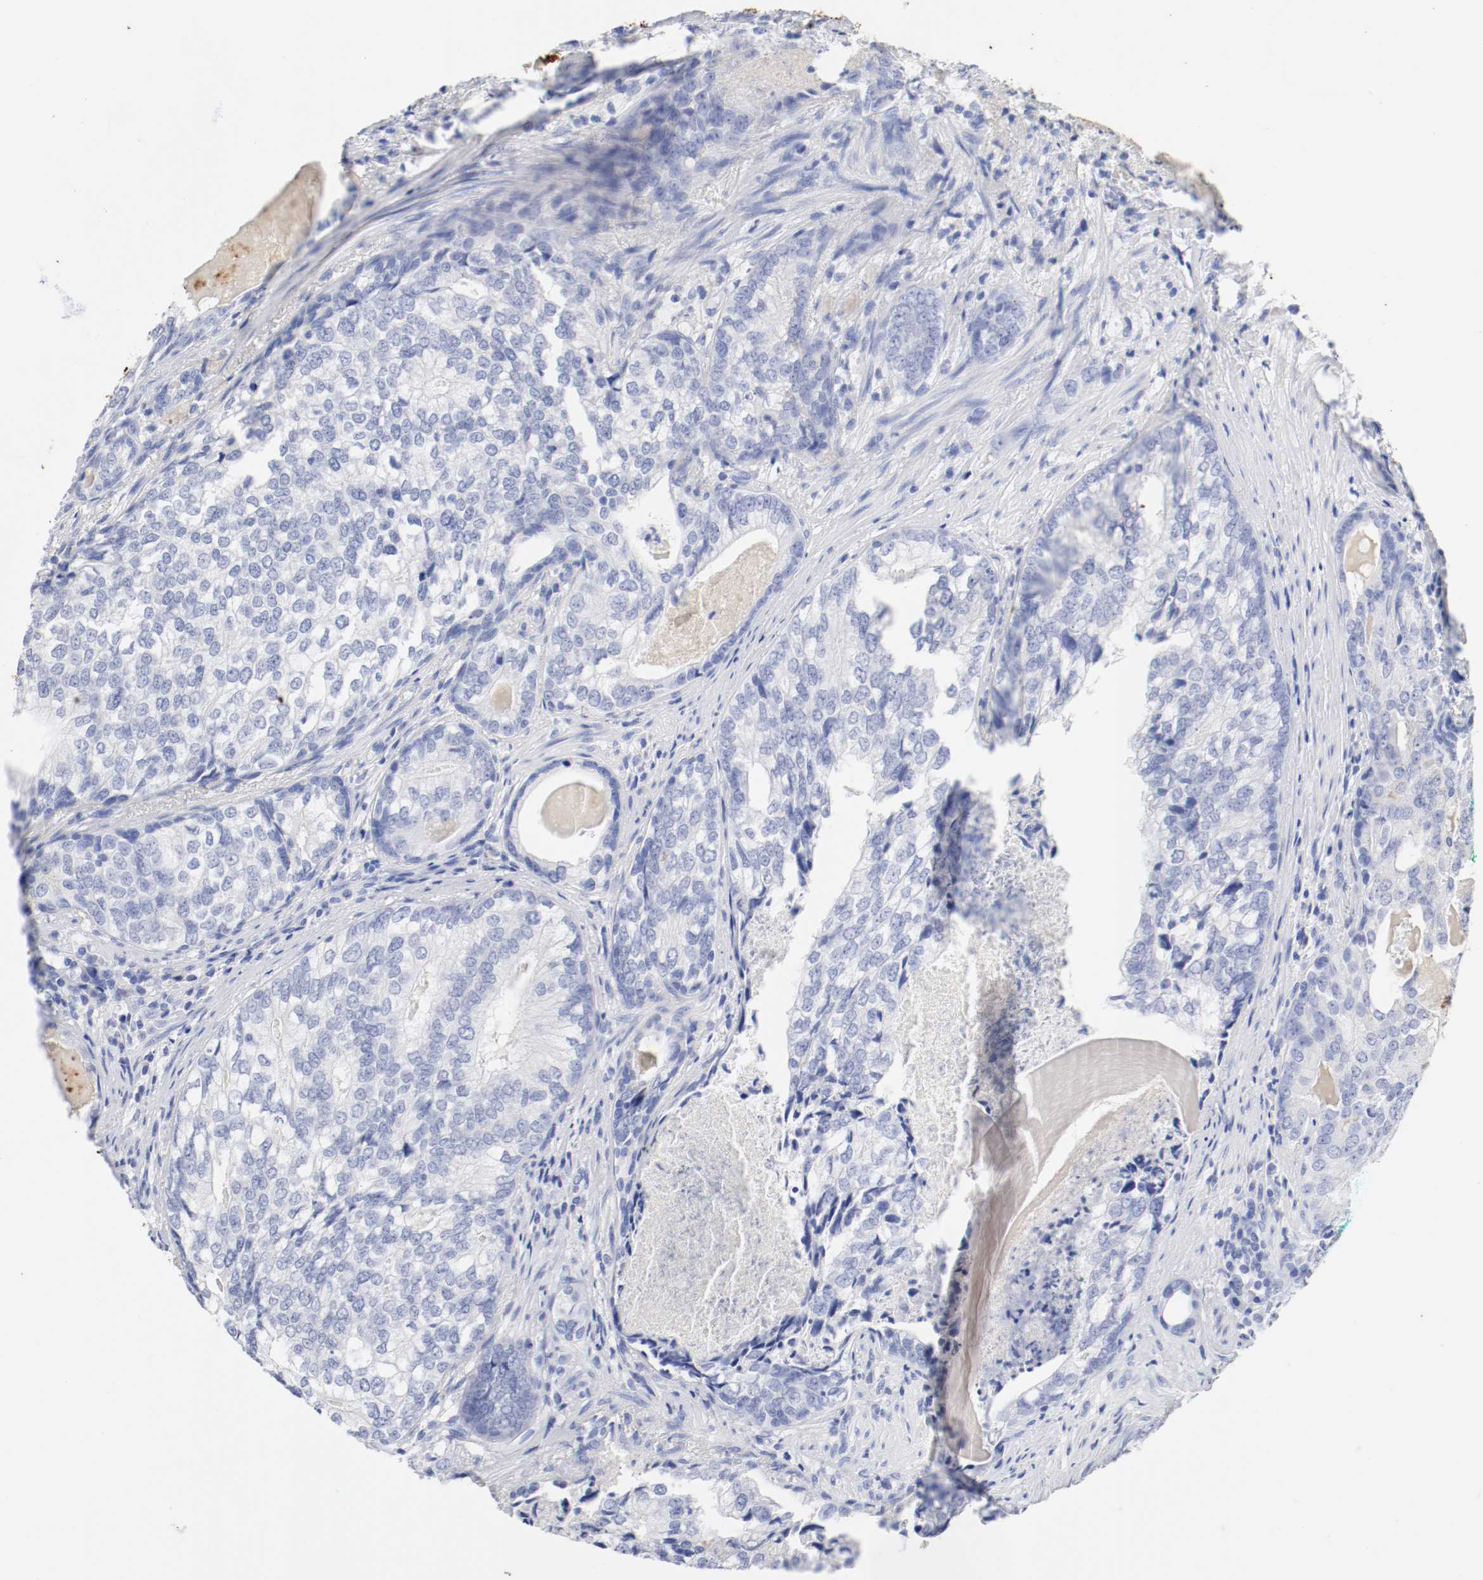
{"staining": {"intensity": "negative", "quantity": "none", "location": "none"}, "tissue": "prostate cancer", "cell_type": "Tumor cells", "image_type": "cancer", "snomed": [{"axis": "morphology", "description": "Adenocarcinoma, High grade"}, {"axis": "topography", "description": "Prostate"}], "caption": "Prostate adenocarcinoma (high-grade) stained for a protein using immunohistochemistry demonstrates no staining tumor cells.", "gene": "GAD1", "patient": {"sex": "male", "age": 66}}